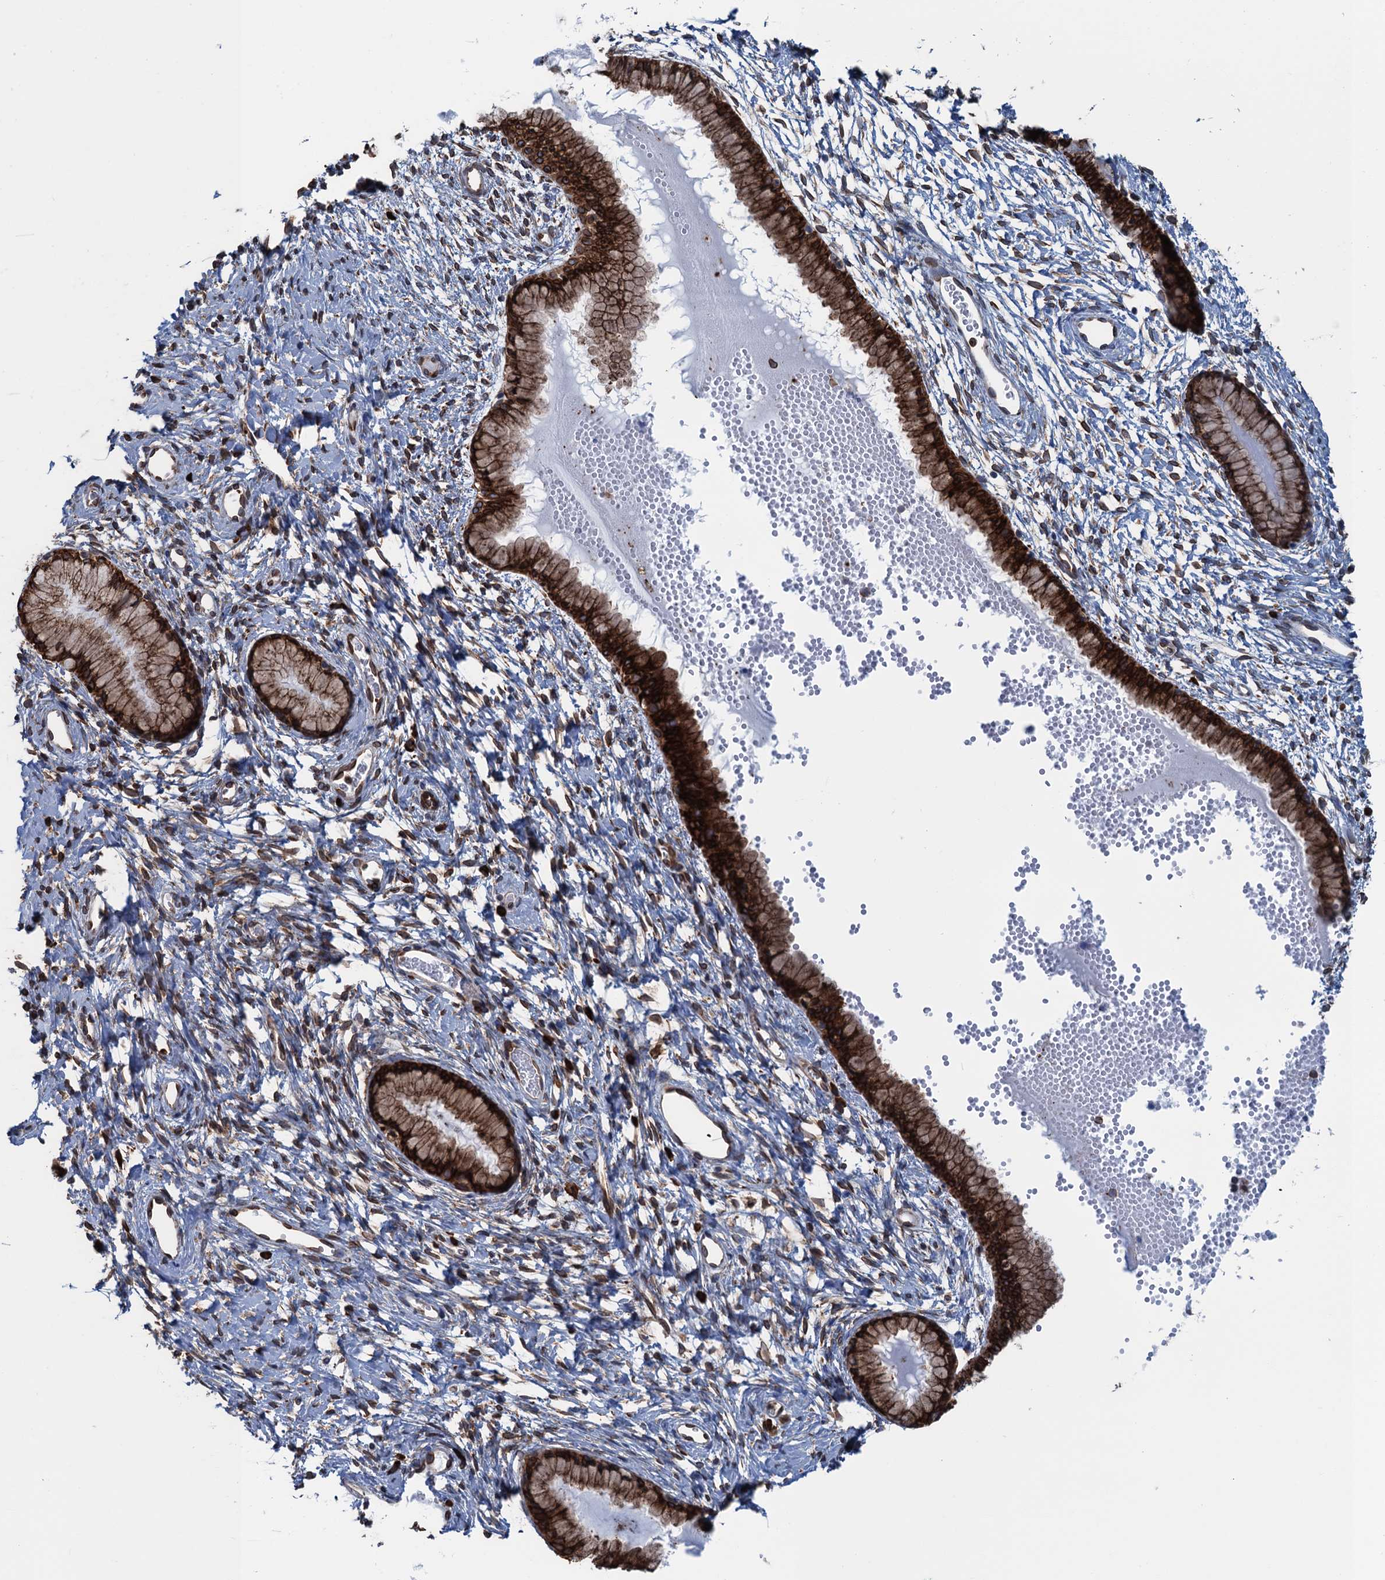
{"staining": {"intensity": "strong", "quantity": ">75%", "location": "cytoplasmic/membranous"}, "tissue": "cervix", "cell_type": "Glandular cells", "image_type": "normal", "snomed": [{"axis": "morphology", "description": "Normal tissue, NOS"}, {"axis": "topography", "description": "Cervix"}], "caption": "DAB (3,3'-diaminobenzidine) immunohistochemical staining of benign human cervix exhibits strong cytoplasmic/membranous protein staining in about >75% of glandular cells.", "gene": "TMEM205", "patient": {"sex": "female", "age": 42}}